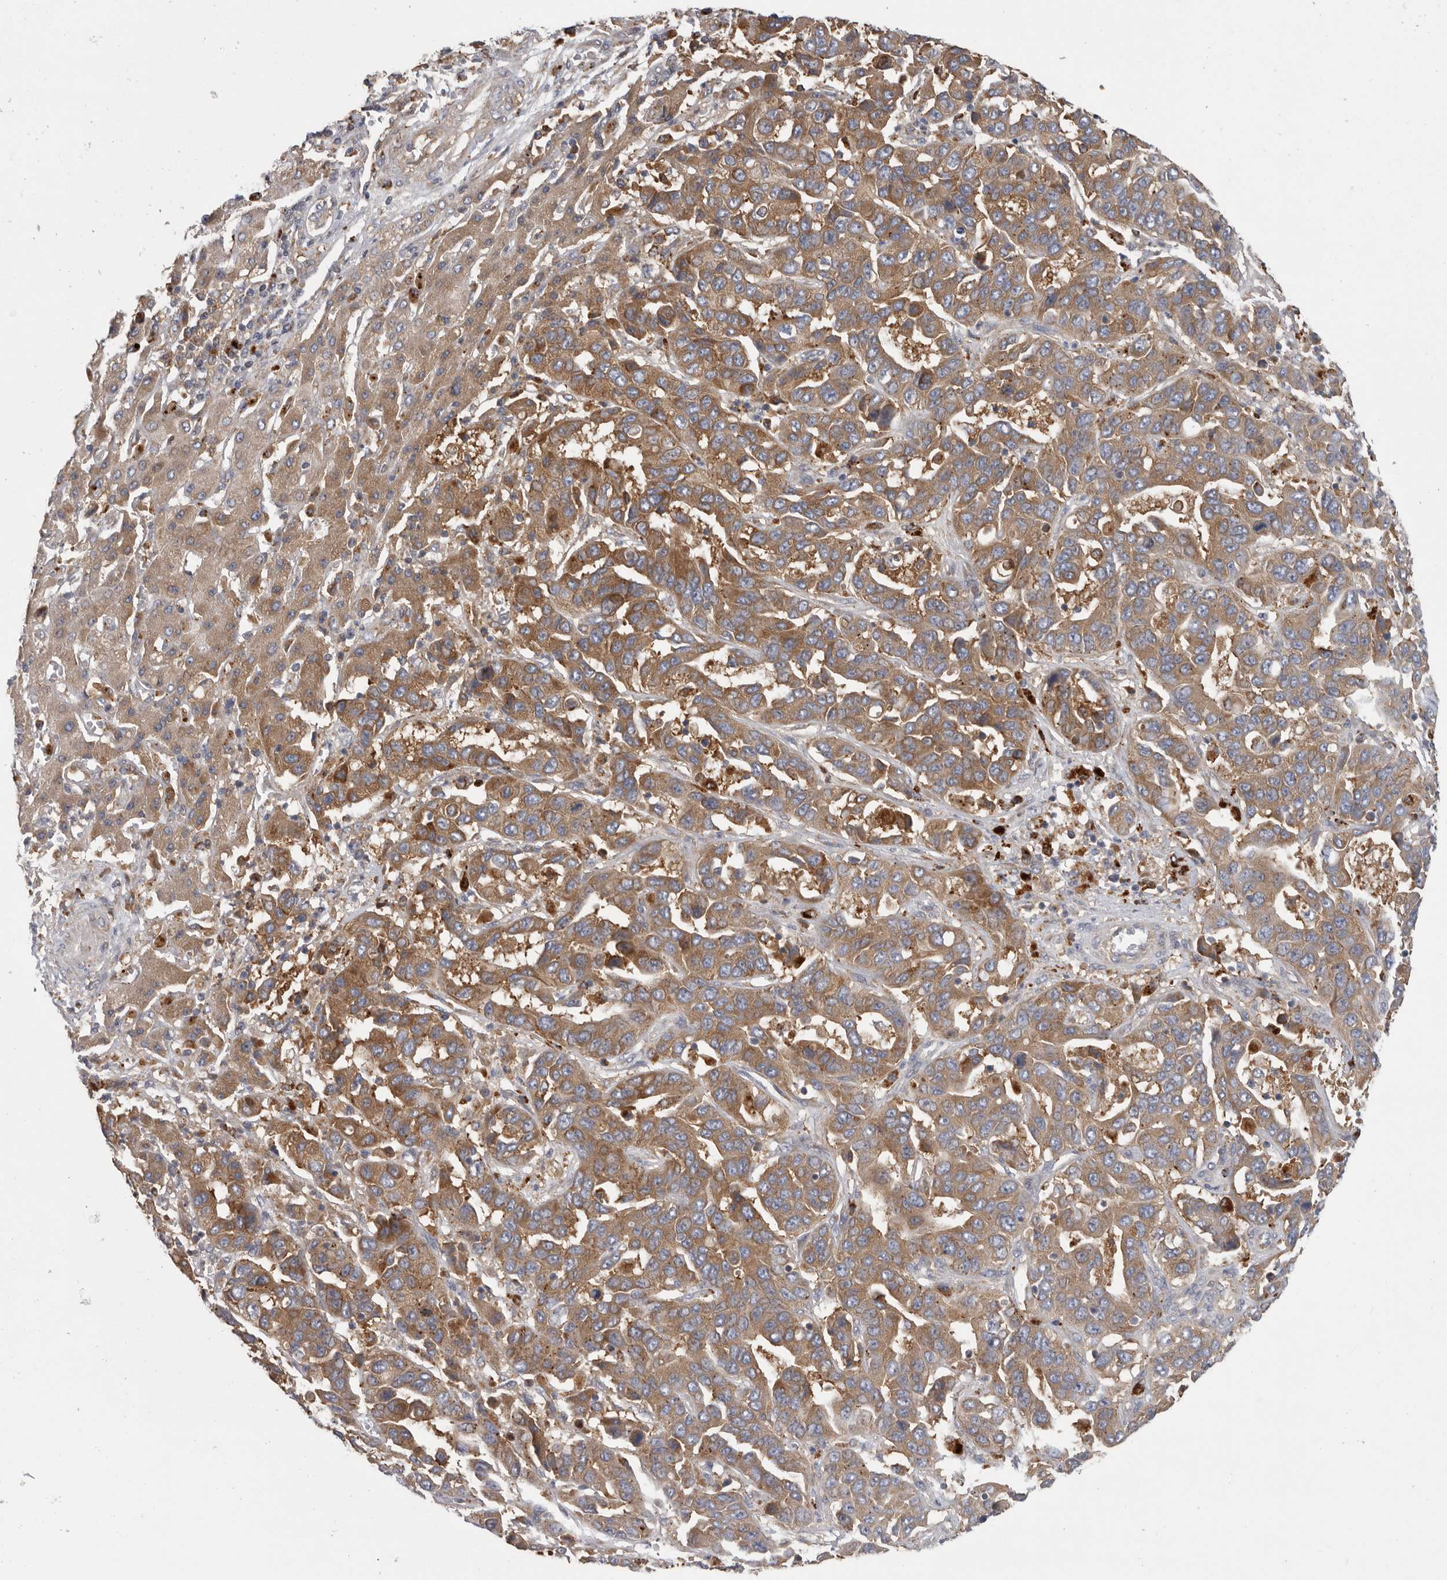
{"staining": {"intensity": "moderate", "quantity": ">75%", "location": "cytoplasmic/membranous"}, "tissue": "liver cancer", "cell_type": "Tumor cells", "image_type": "cancer", "snomed": [{"axis": "morphology", "description": "Cholangiocarcinoma"}, {"axis": "topography", "description": "Liver"}], "caption": "A brown stain shows moderate cytoplasmic/membranous expression of a protein in liver cholangiocarcinoma tumor cells.", "gene": "C1orf109", "patient": {"sex": "female", "age": 52}}